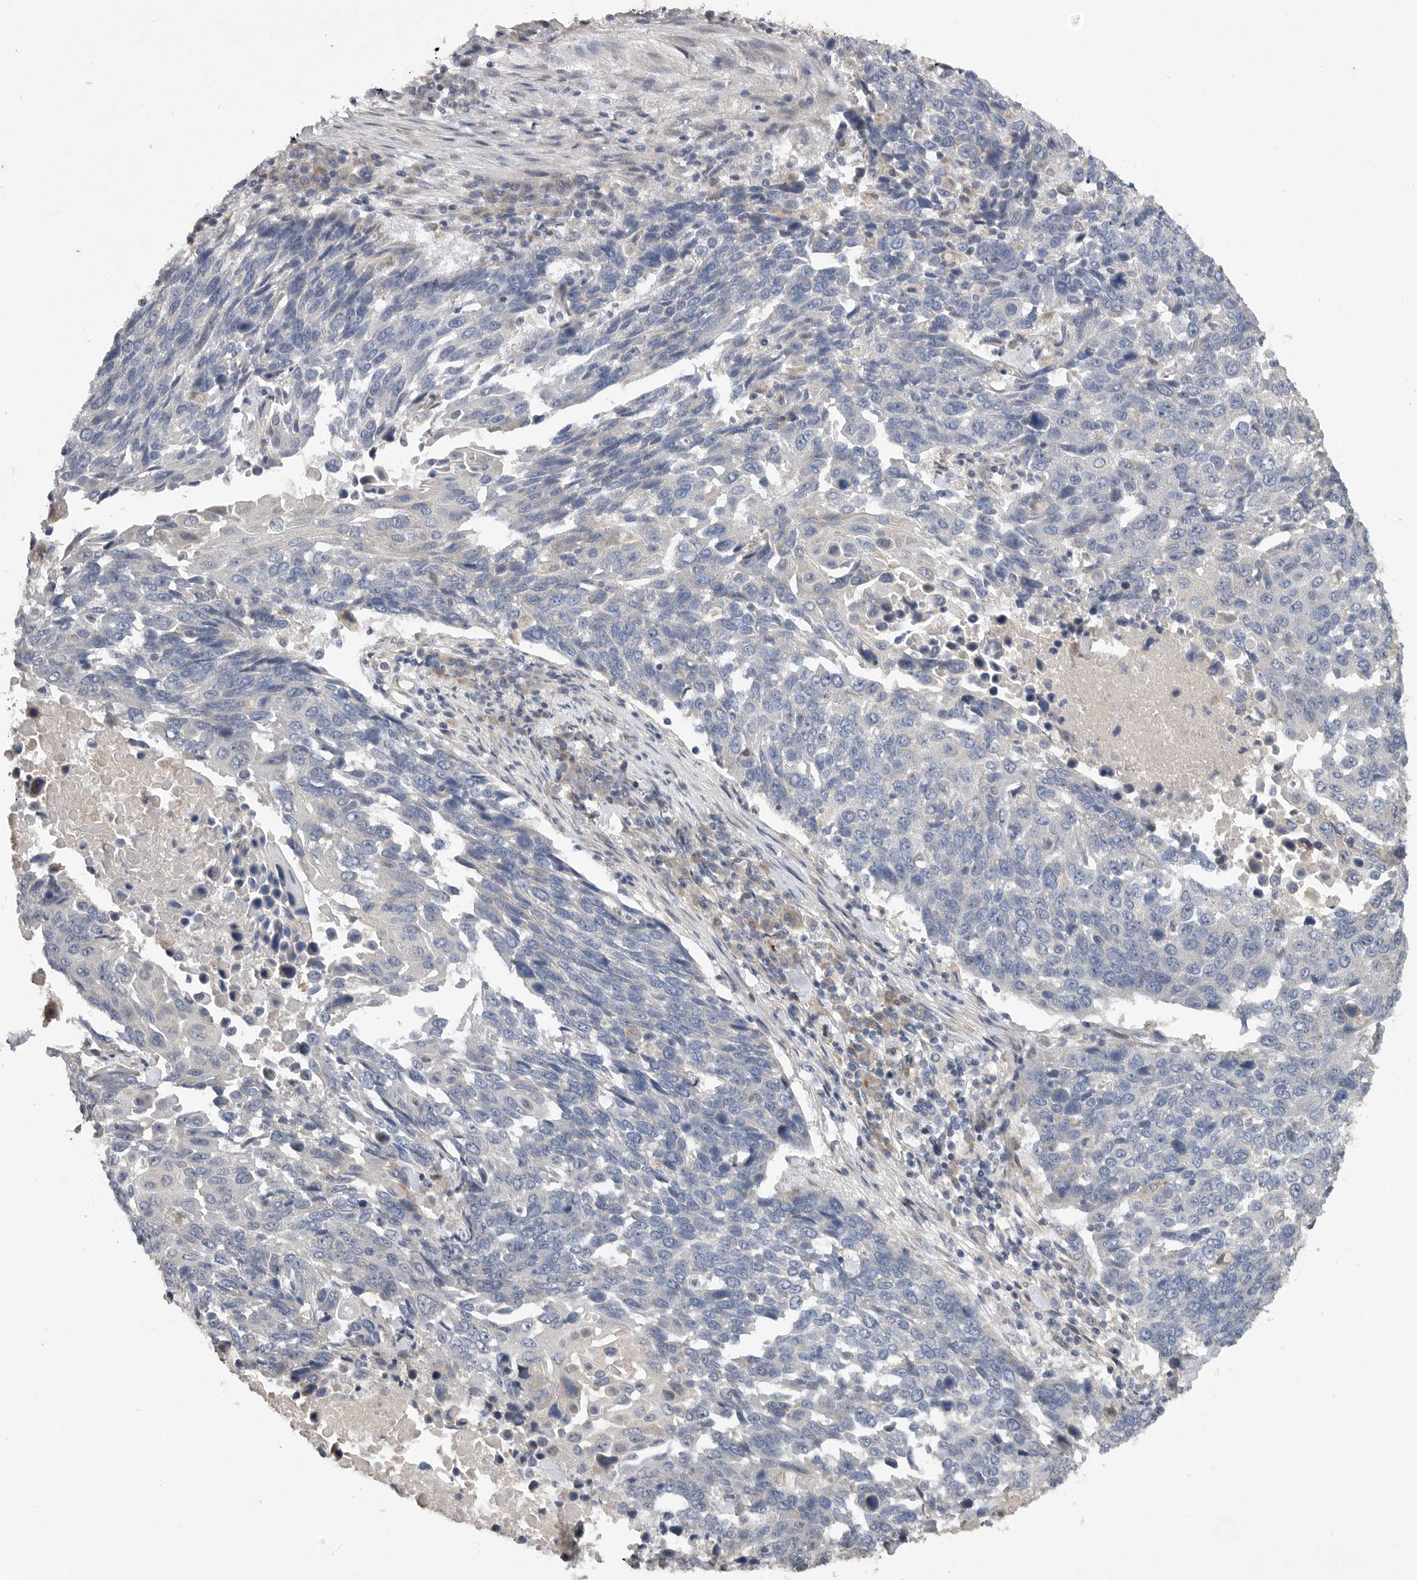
{"staining": {"intensity": "negative", "quantity": "none", "location": "none"}, "tissue": "lung cancer", "cell_type": "Tumor cells", "image_type": "cancer", "snomed": [{"axis": "morphology", "description": "Squamous cell carcinoma, NOS"}, {"axis": "topography", "description": "Lung"}], "caption": "Tumor cells show no significant protein positivity in lung squamous cell carcinoma.", "gene": "EDEM3", "patient": {"sex": "male", "age": 66}}